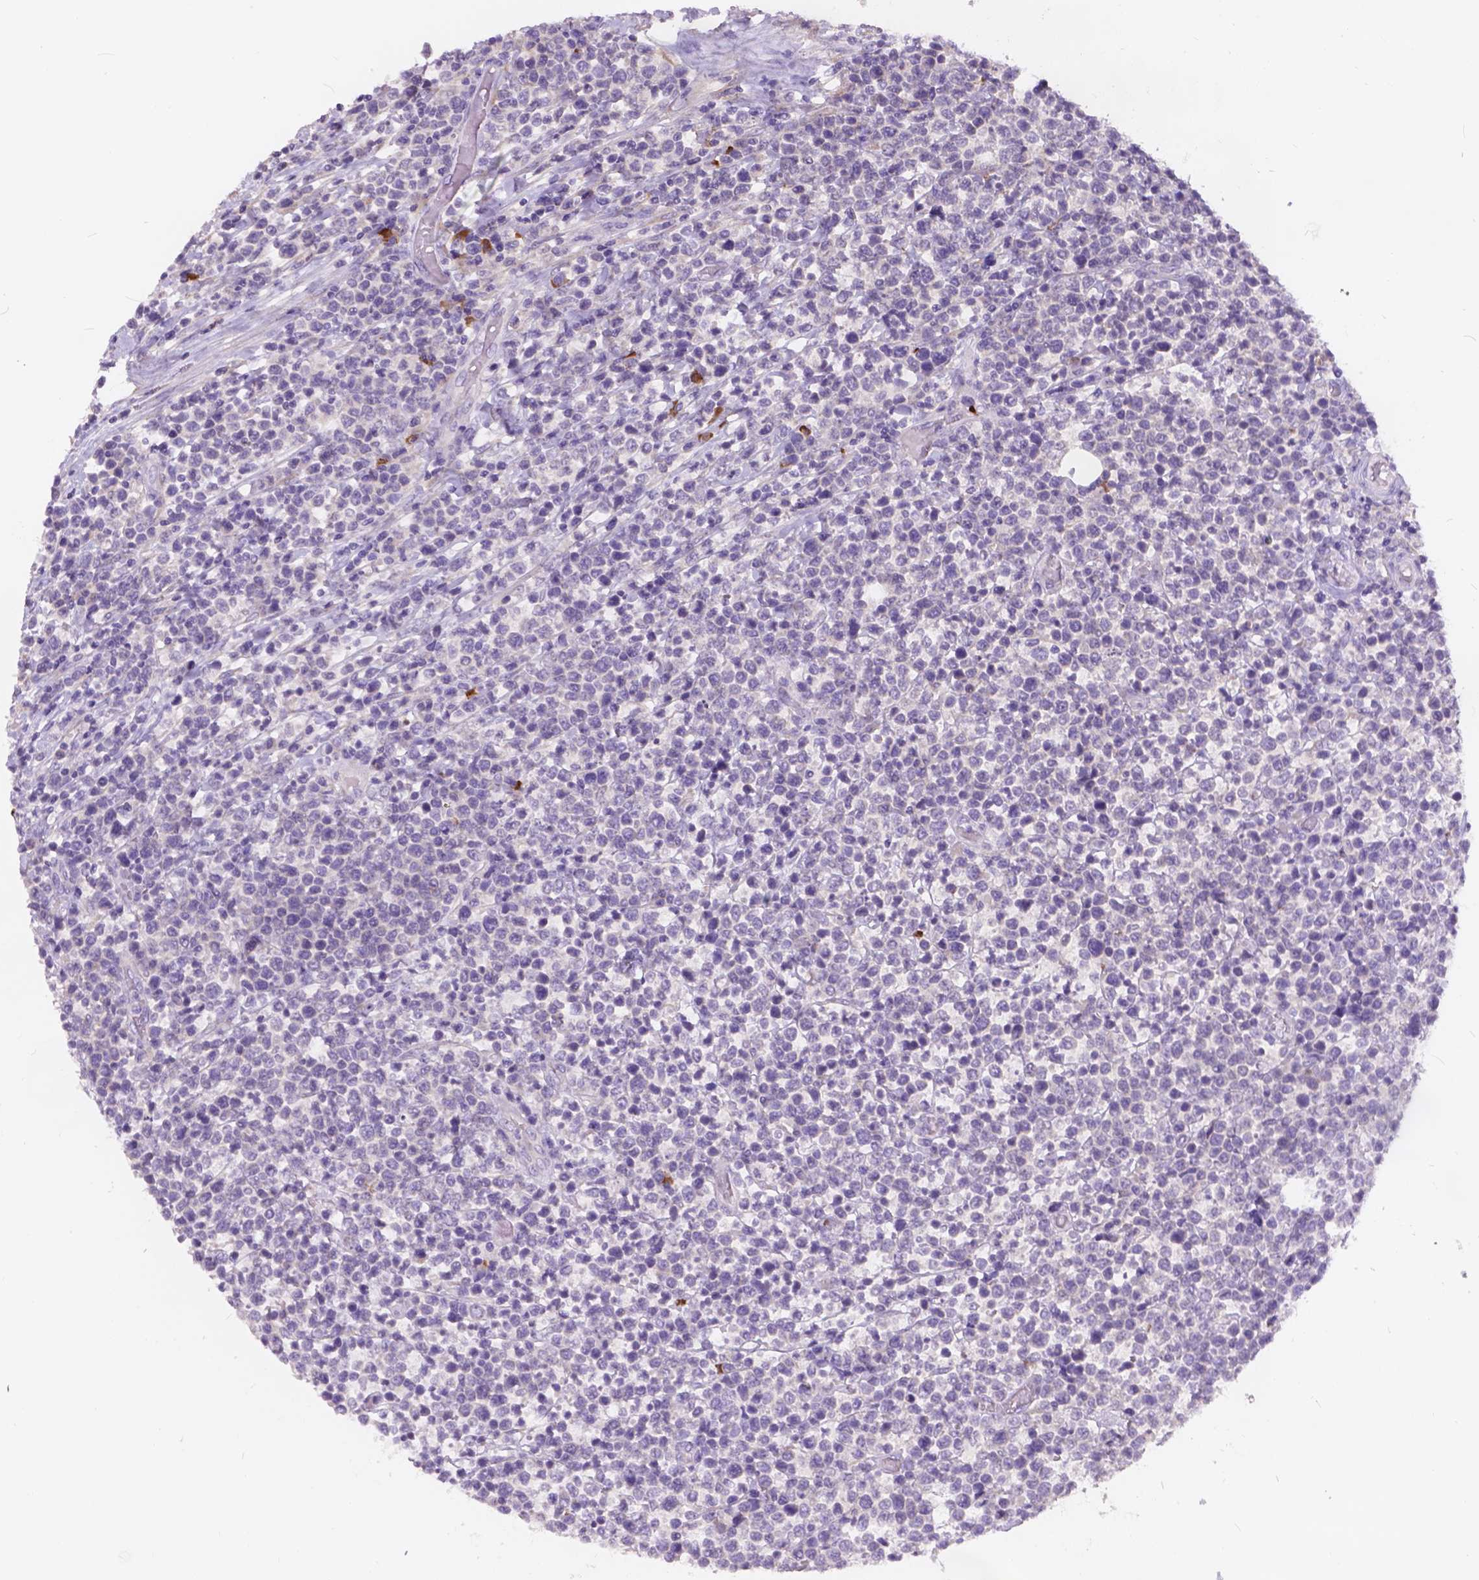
{"staining": {"intensity": "negative", "quantity": "none", "location": "none"}, "tissue": "lymphoma", "cell_type": "Tumor cells", "image_type": "cancer", "snomed": [{"axis": "morphology", "description": "Malignant lymphoma, non-Hodgkin's type, High grade"}, {"axis": "topography", "description": "Soft tissue"}], "caption": "Protein analysis of malignant lymphoma, non-Hodgkin's type (high-grade) exhibits no significant staining in tumor cells.", "gene": "PEX11G", "patient": {"sex": "female", "age": 56}}